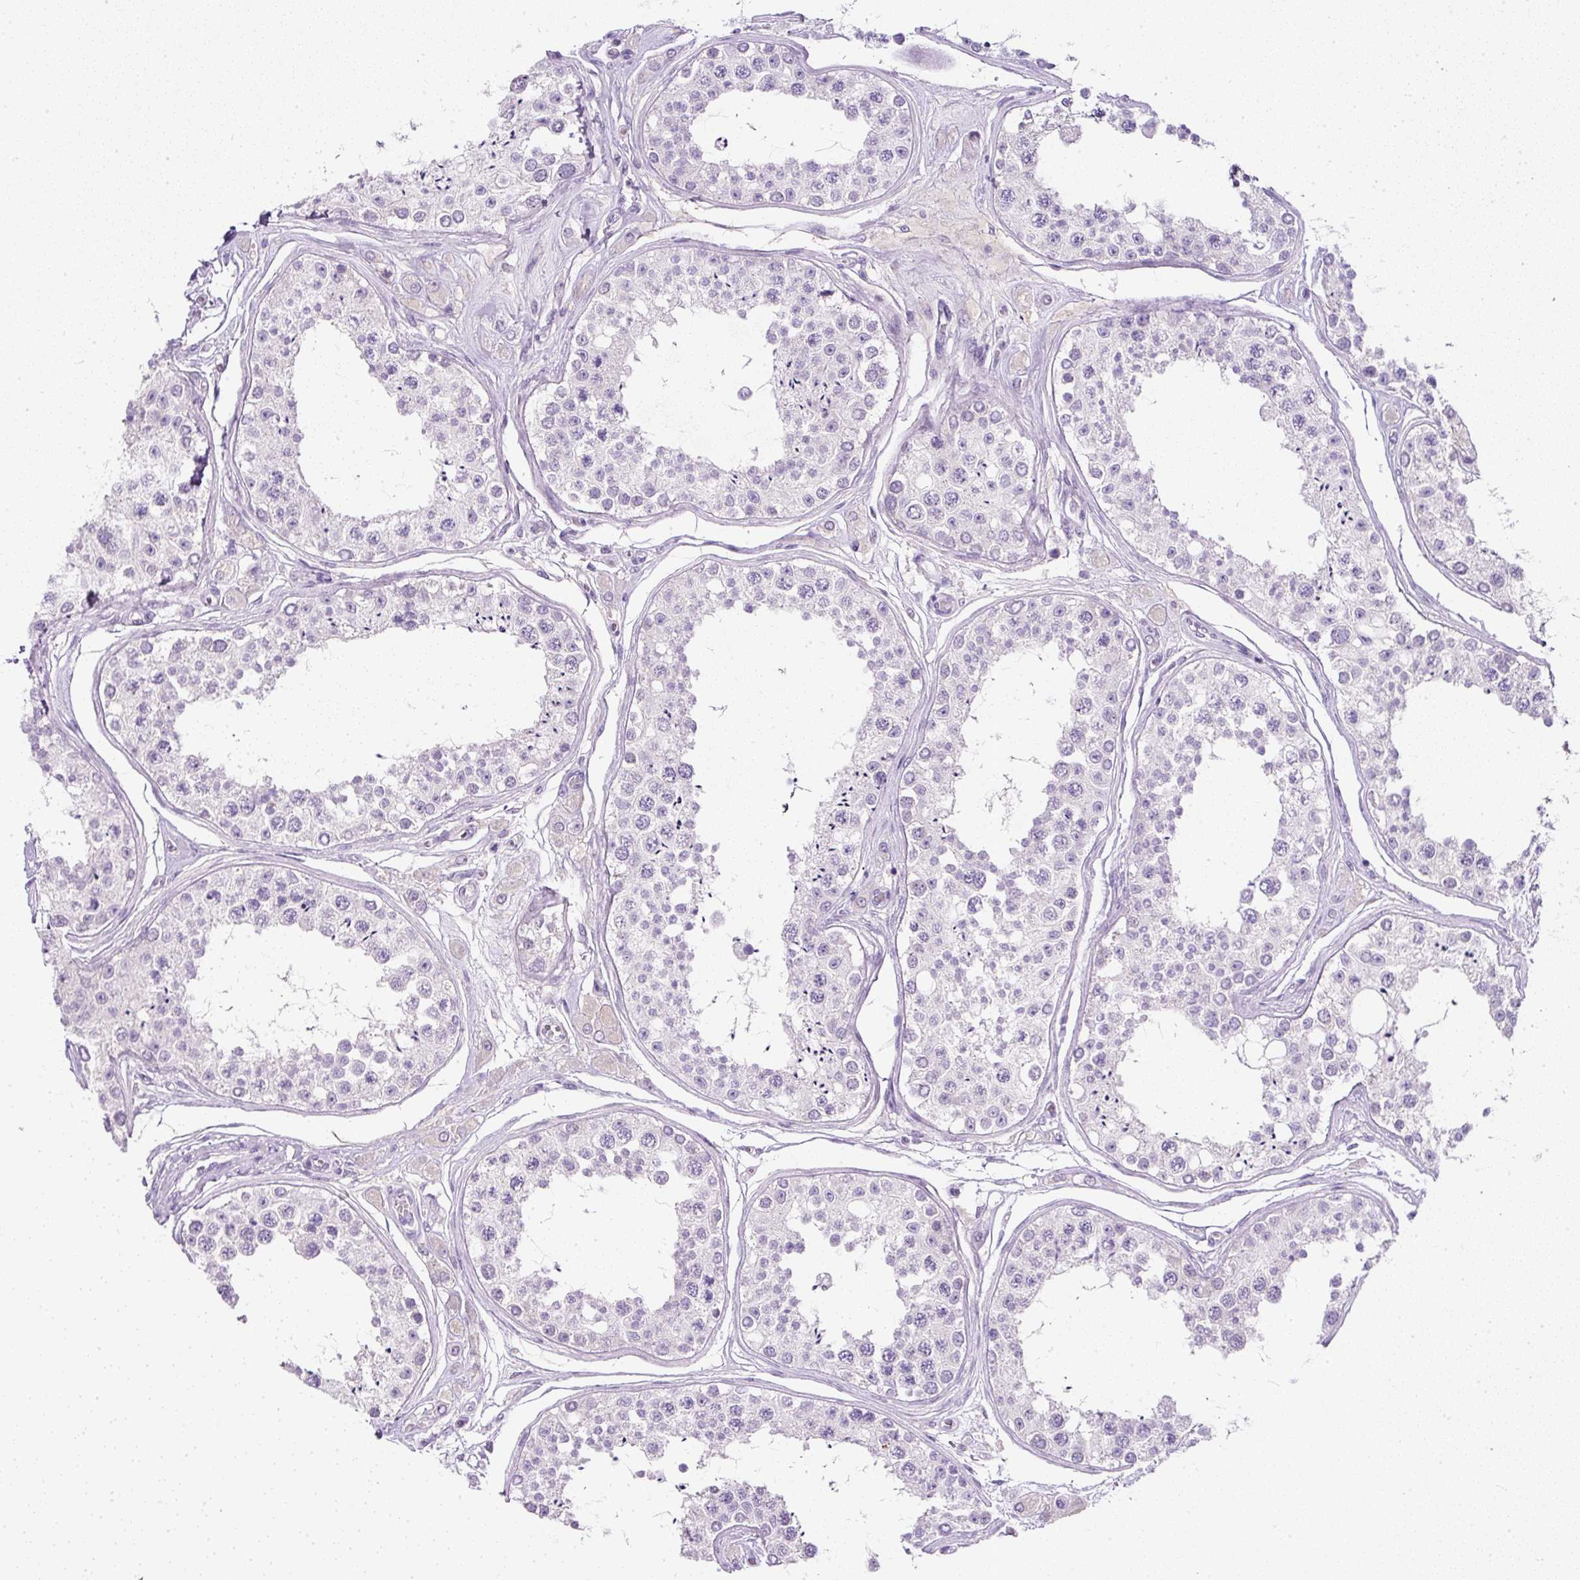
{"staining": {"intensity": "negative", "quantity": "none", "location": "none"}, "tissue": "testis", "cell_type": "Cells in seminiferous ducts", "image_type": "normal", "snomed": [{"axis": "morphology", "description": "Normal tissue, NOS"}, {"axis": "topography", "description": "Testis"}], "caption": "The histopathology image displays no significant staining in cells in seminiferous ducts of testis.", "gene": "COL9A2", "patient": {"sex": "male", "age": 25}}